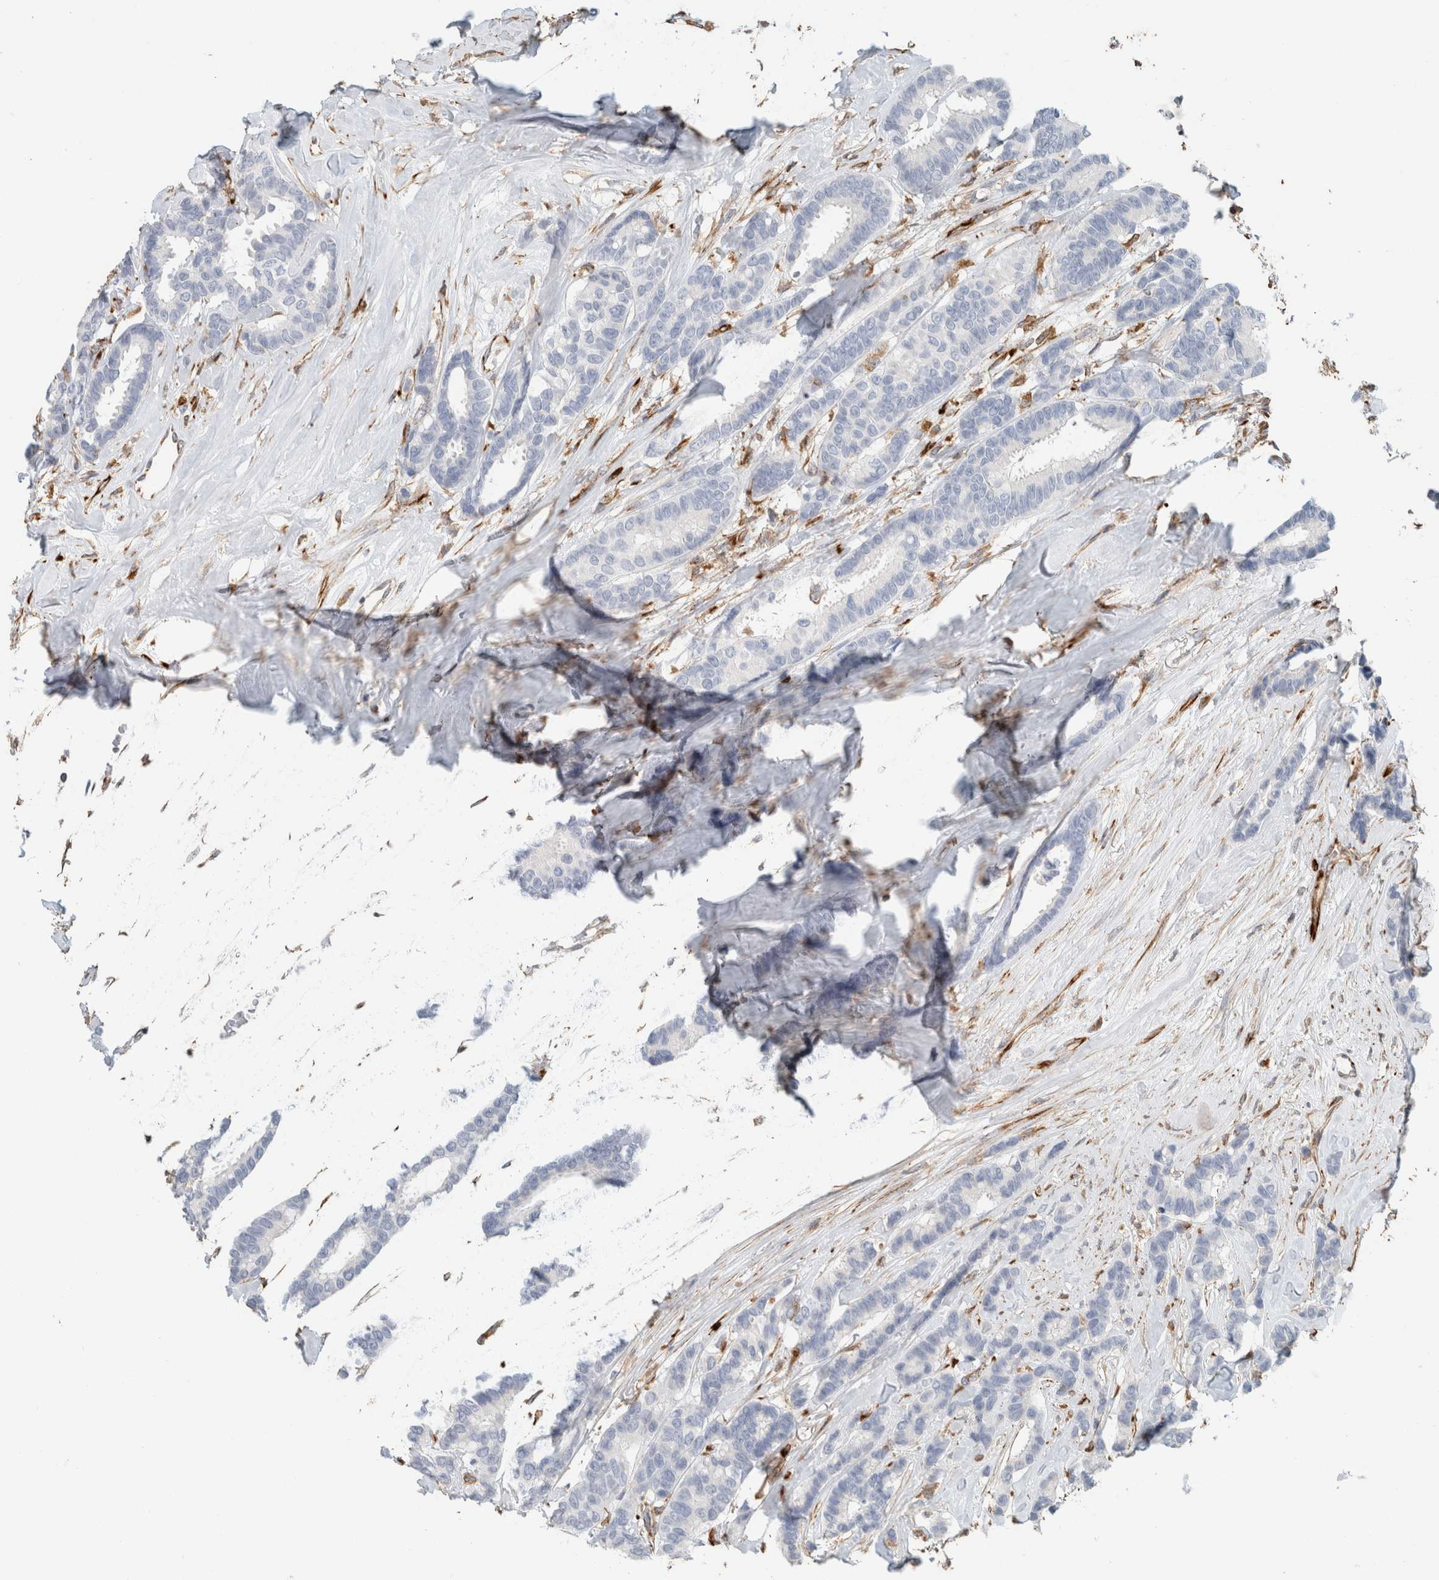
{"staining": {"intensity": "negative", "quantity": "none", "location": "none"}, "tissue": "breast cancer", "cell_type": "Tumor cells", "image_type": "cancer", "snomed": [{"axis": "morphology", "description": "Duct carcinoma"}, {"axis": "topography", "description": "Breast"}], "caption": "Histopathology image shows no protein positivity in tumor cells of breast cancer (invasive ductal carcinoma) tissue.", "gene": "LY86", "patient": {"sex": "female", "age": 87}}